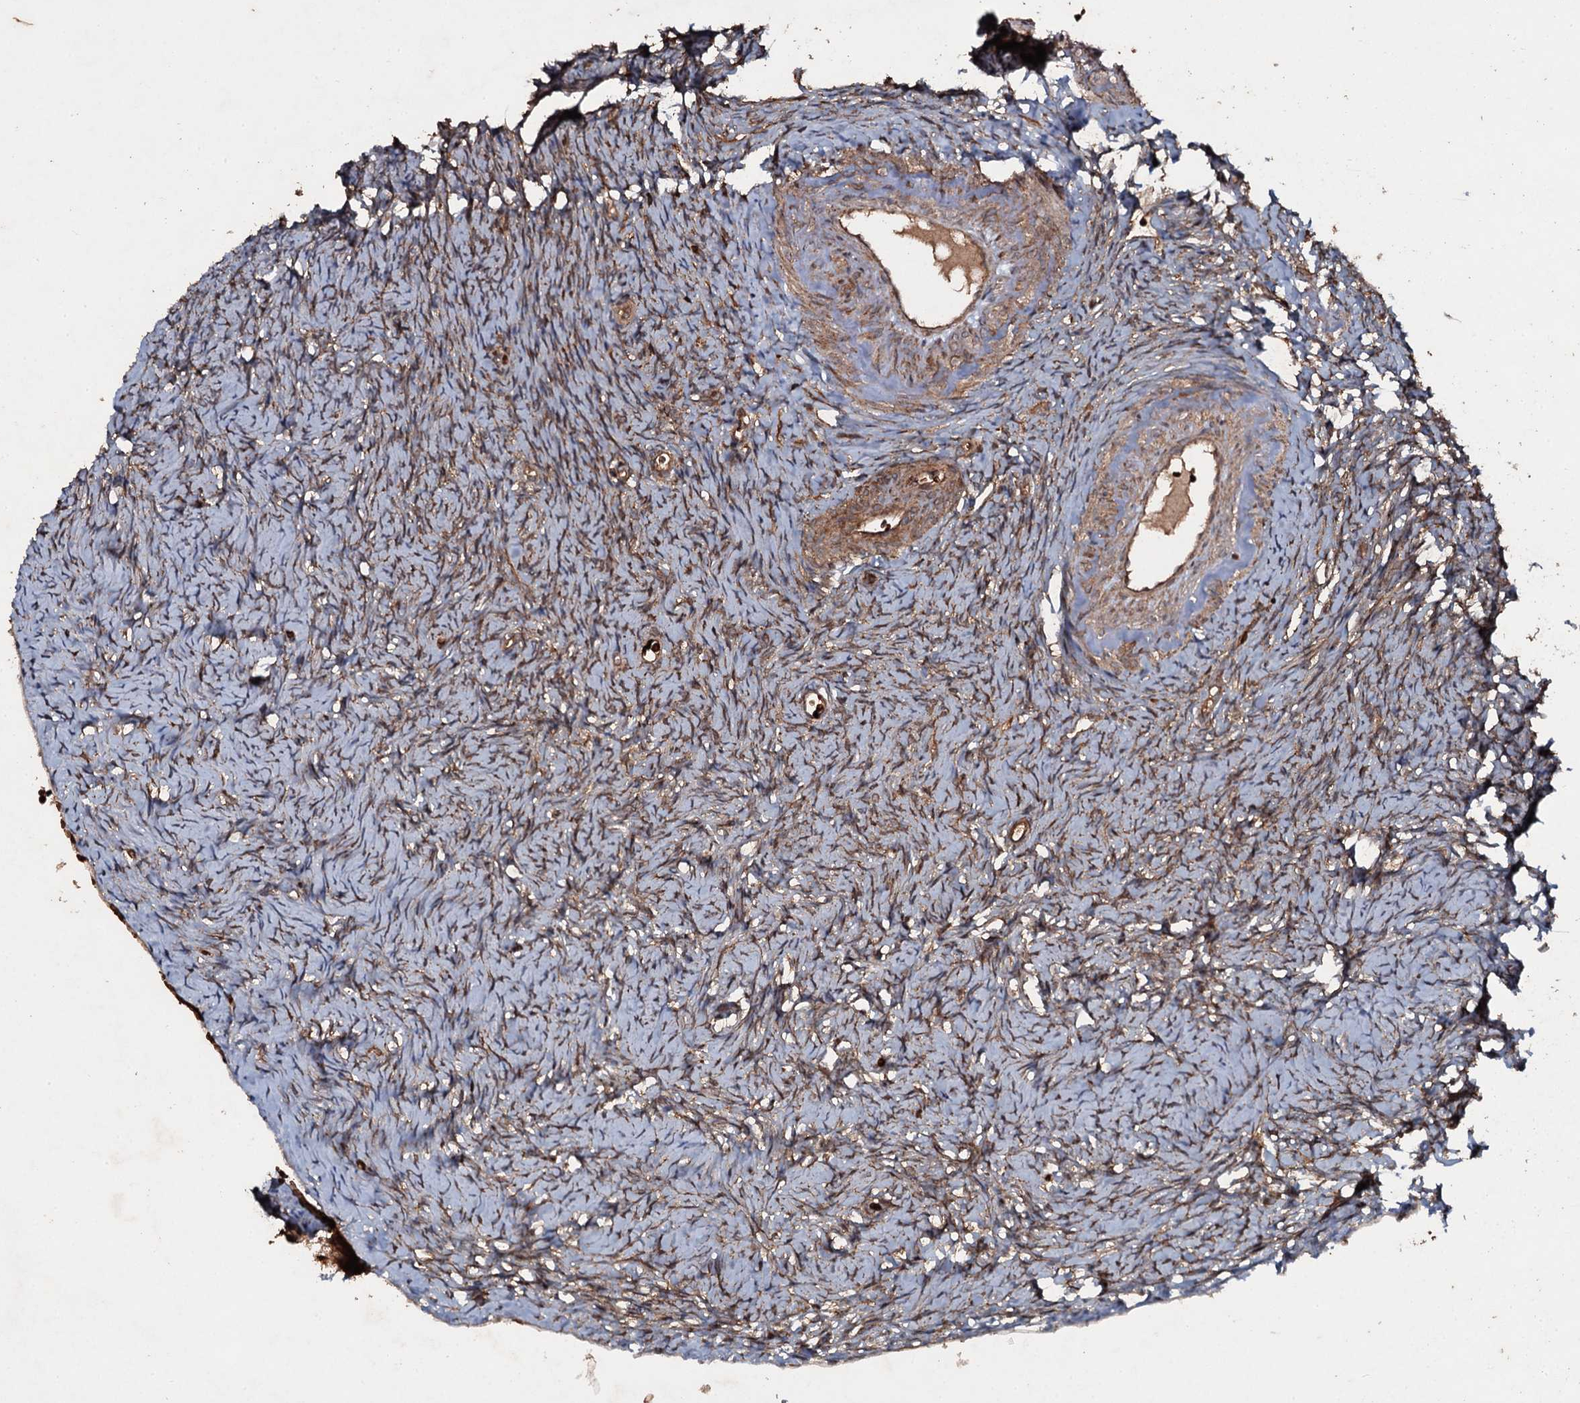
{"staining": {"intensity": "moderate", "quantity": ">75%", "location": "cytoplasmic/membranous"}, "tissue": "ovary", "cell_type": "Ovarian stroma cells", "image_type": "normal", "snomed": [{"axis": "morphology", "description": "Normal tissue, NOS"}, {"axis": "topography", "description": "Ovary"}], "caption": "Immunohistochemistry histopathology image of unremarkable ovary: human ovary stained using immunohistochemistry (IHC) reveals medium levels of moderate protein expression localized specifically in the cytoplasmic/membranous of ovarian stroma cells, appearing as a cytoplasmic/membranous brown color.", "gene": "ADGRG3", "patient": {"sex": "female", "age": 51}}